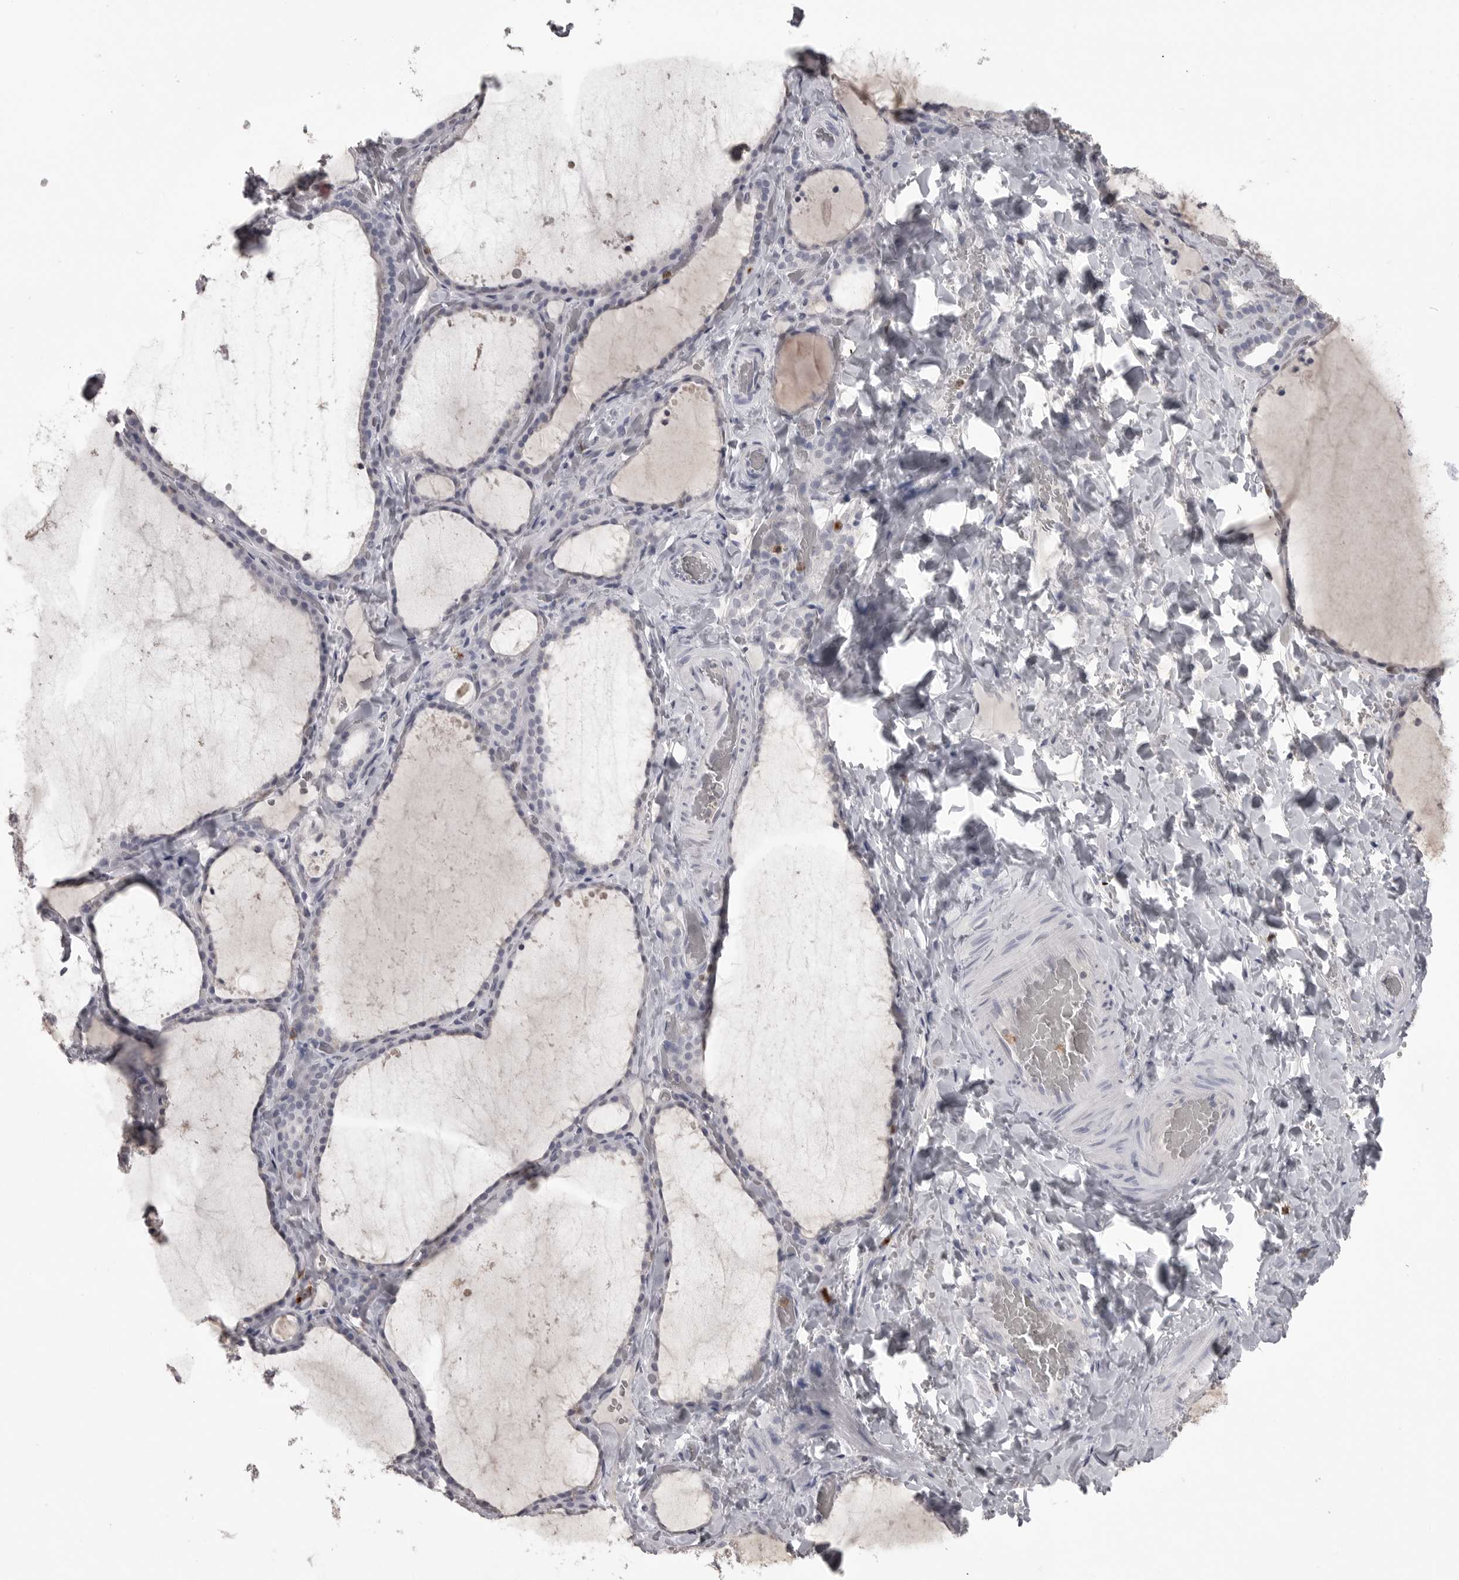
{"staining": {"intensity": "weak", "quantity": "<25%", "location": "cytoplasmic/membranous"}, "tissue": "thyroid gland", "cell_type": "Glandular cells", "image_type": "normal", "snomed": [{"axis": "morphology", "description": "Normal tissue, NOS"}, {"axis": "topography", "description": "Thyroid gland"}], "caption": "Immunohistochemistry (IHC) image of benign thyroid gland: human thyroid gland stained with DAB displays no significant protein positivity in glandular cells.", "gene": "ITGAL", "patient": {"sex": "female", "age": 22}}